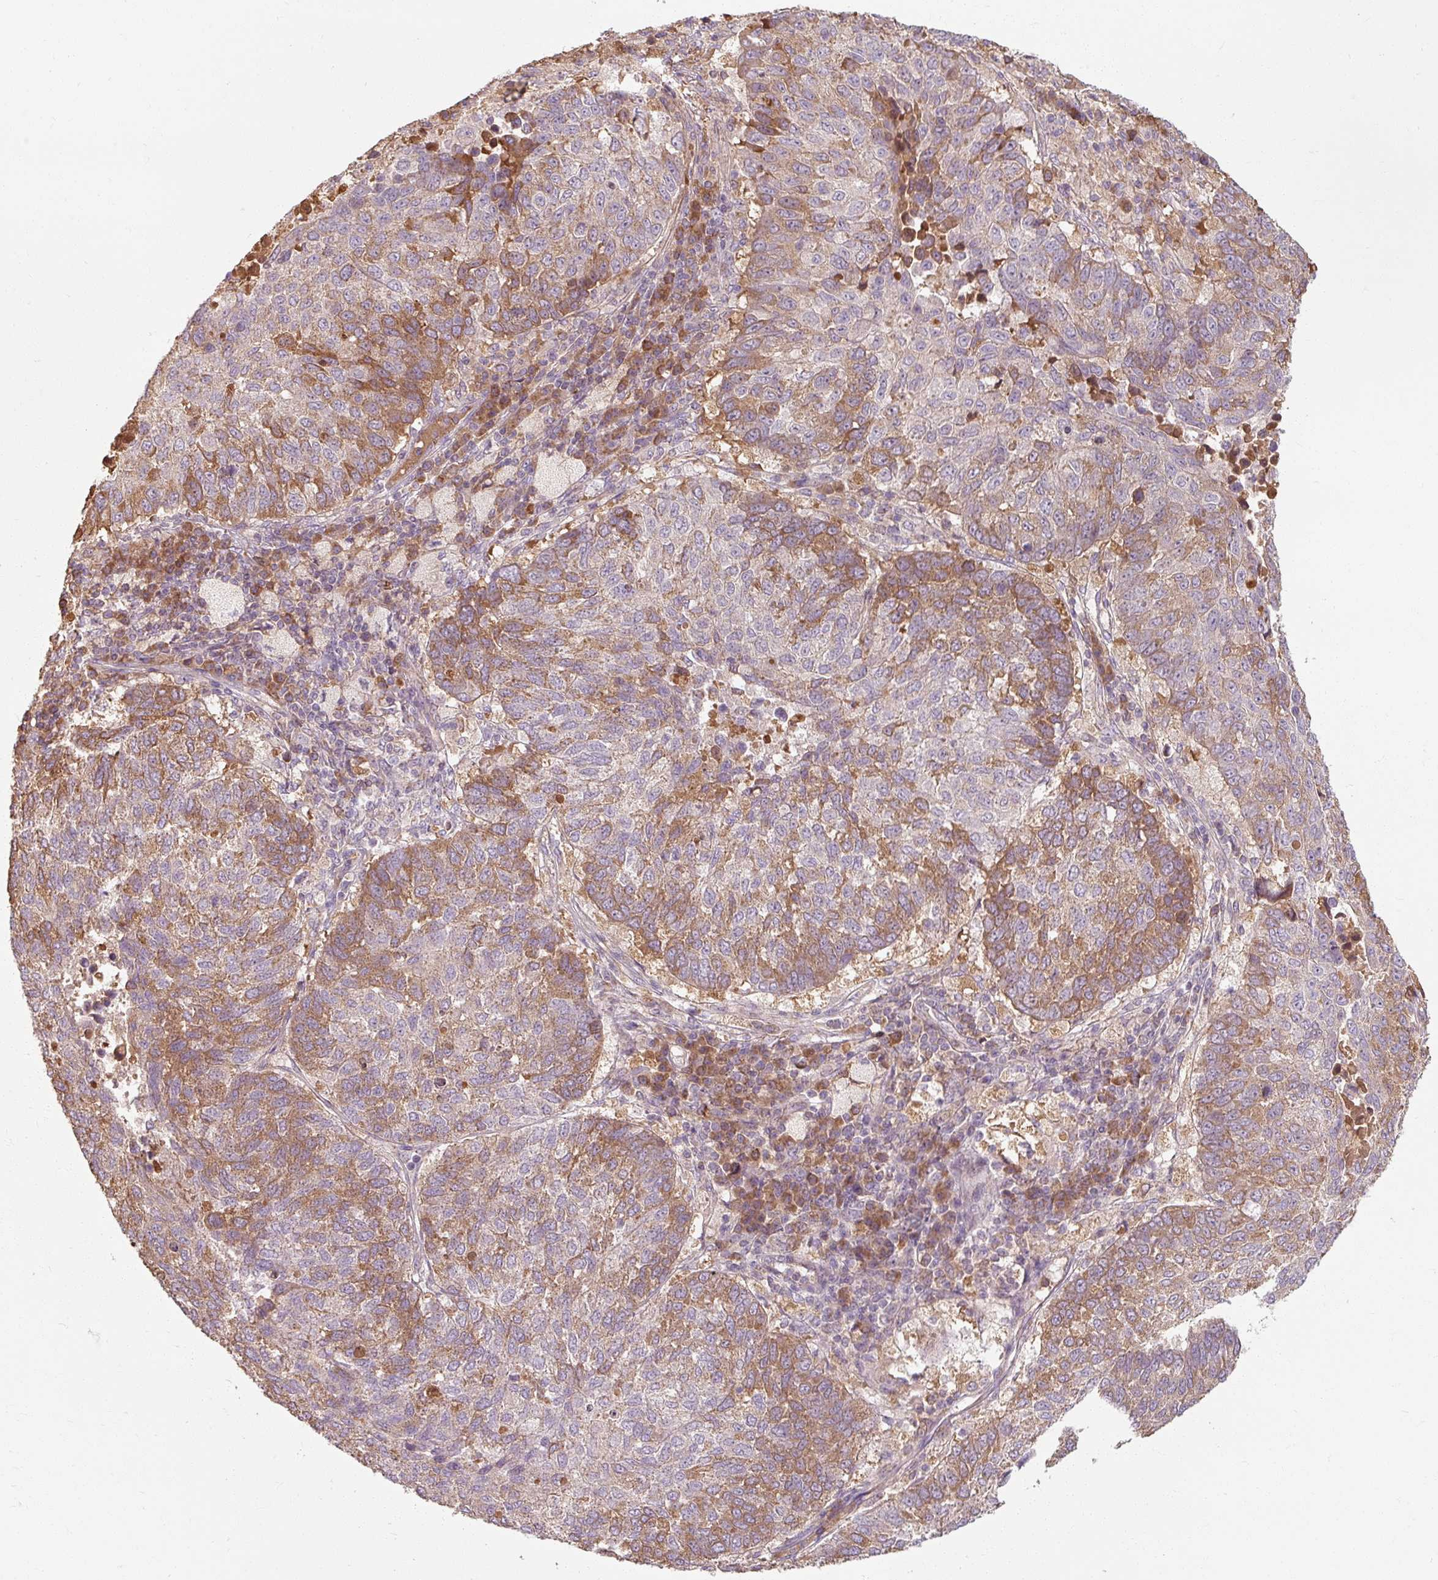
{"staining": {"intensity": "moderate", "quantity": "25%-75%", "location": "cytoplasmic/membranous"}, "tissue": "lung cancer", "cell_type": "Tumor cells", "image_type": "cancer", "snomed": [{"axis": "morphology", "description": "Squamous cell carcinoma, NOS"}, {"axis": "topography", "description": "Lung"}], "caption": "Immunohistochemical staining of human lung squamous cell carcinoma demonstrates medium levels of moderate cytoplasmic/membranous protein expression in approximately 25%-75% of tumor cells.", "gene": "TSEN54", "patient": {"sex": "male", "age": 73}}